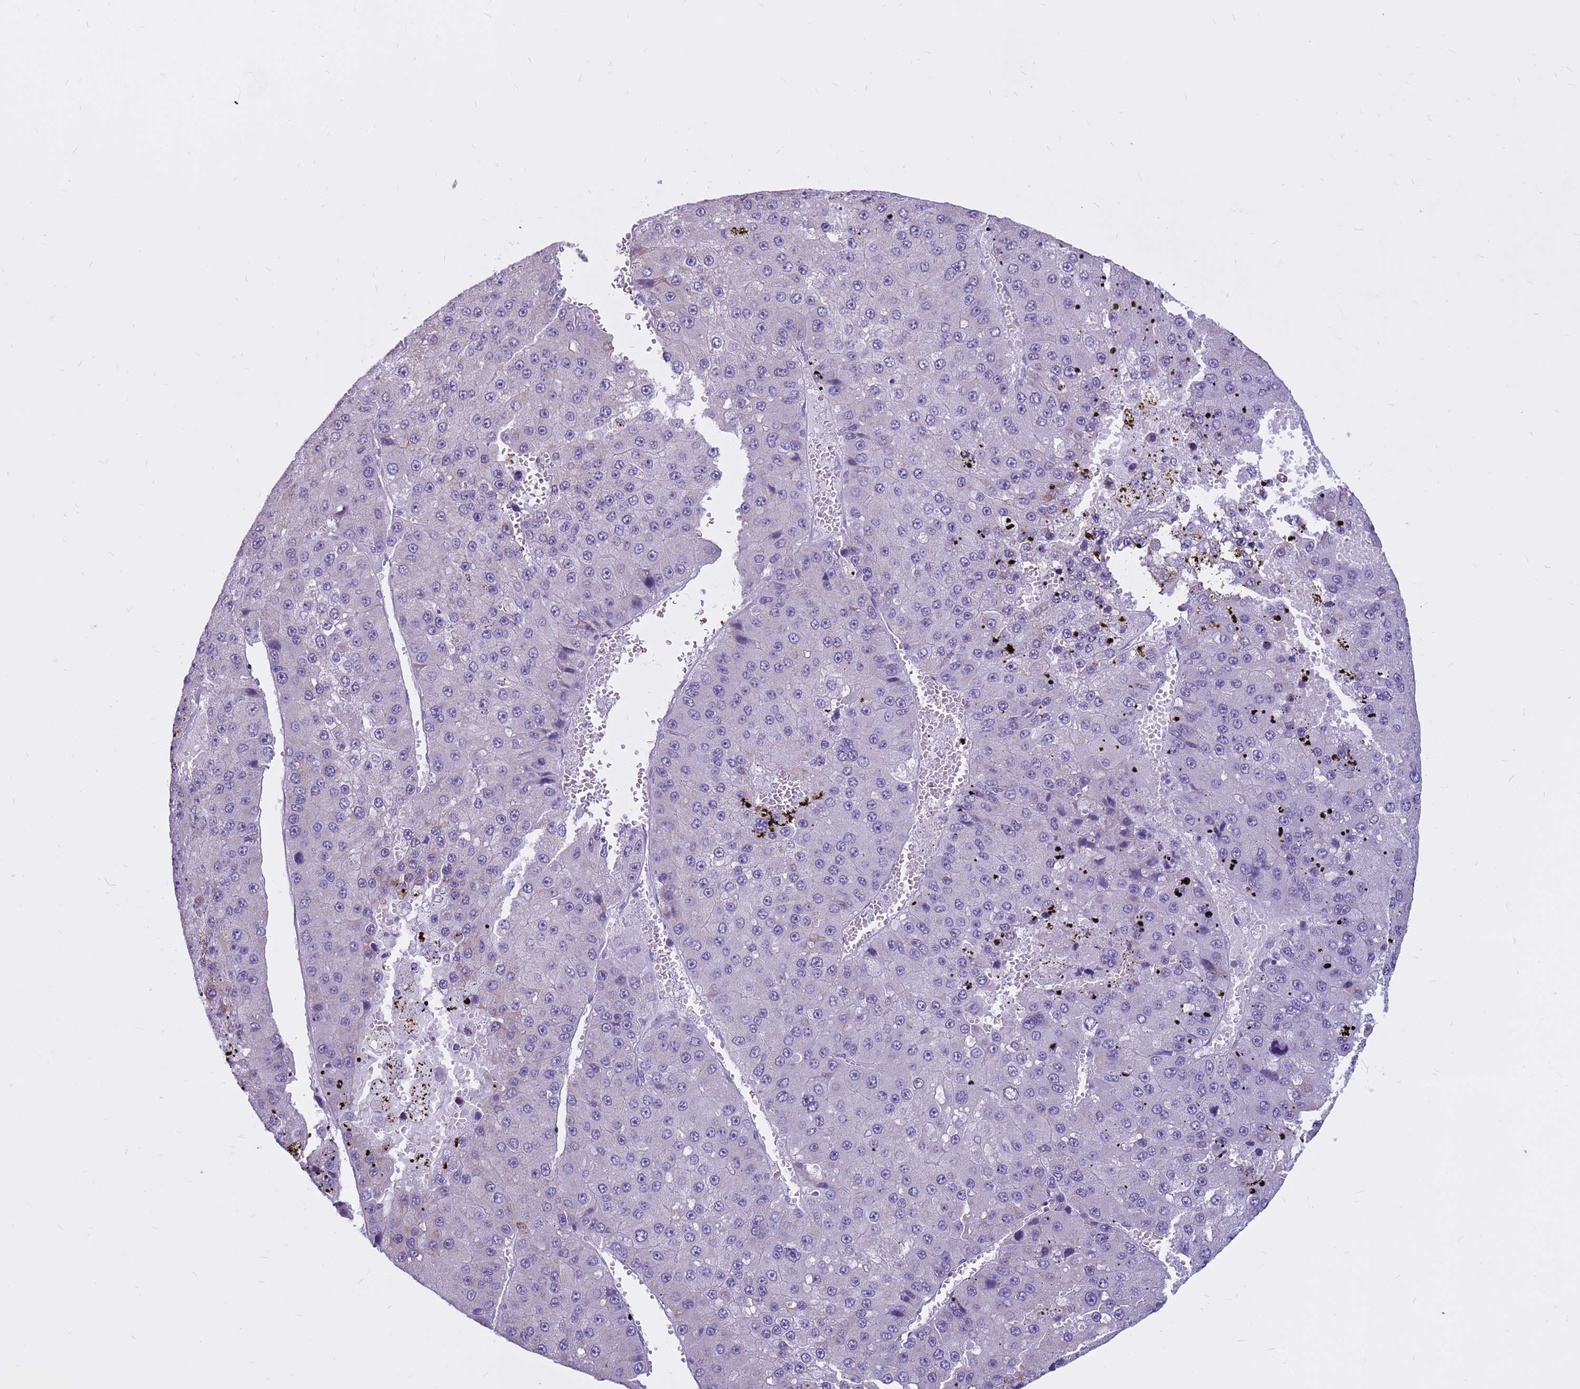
{"staining": {"intensity": "negative", "quantity": "none", "location": "none"}, "tissue": "liver cancer", "cell_type": "Tumor cells", "image_type": "cancer", "snomed": [{"axis": "morphology", "description": "Carcinoma, Hepatocellular, NOS"}, {"axis": "topography", "description": "Liver"}], "caption": "Immunohistochemical staining of human liver hepatocellular carcinoma demonstrates no significant staining in tumor cells.", "gene": "CDK2AP2", "patient": {"sex": "female", "age": 73}}